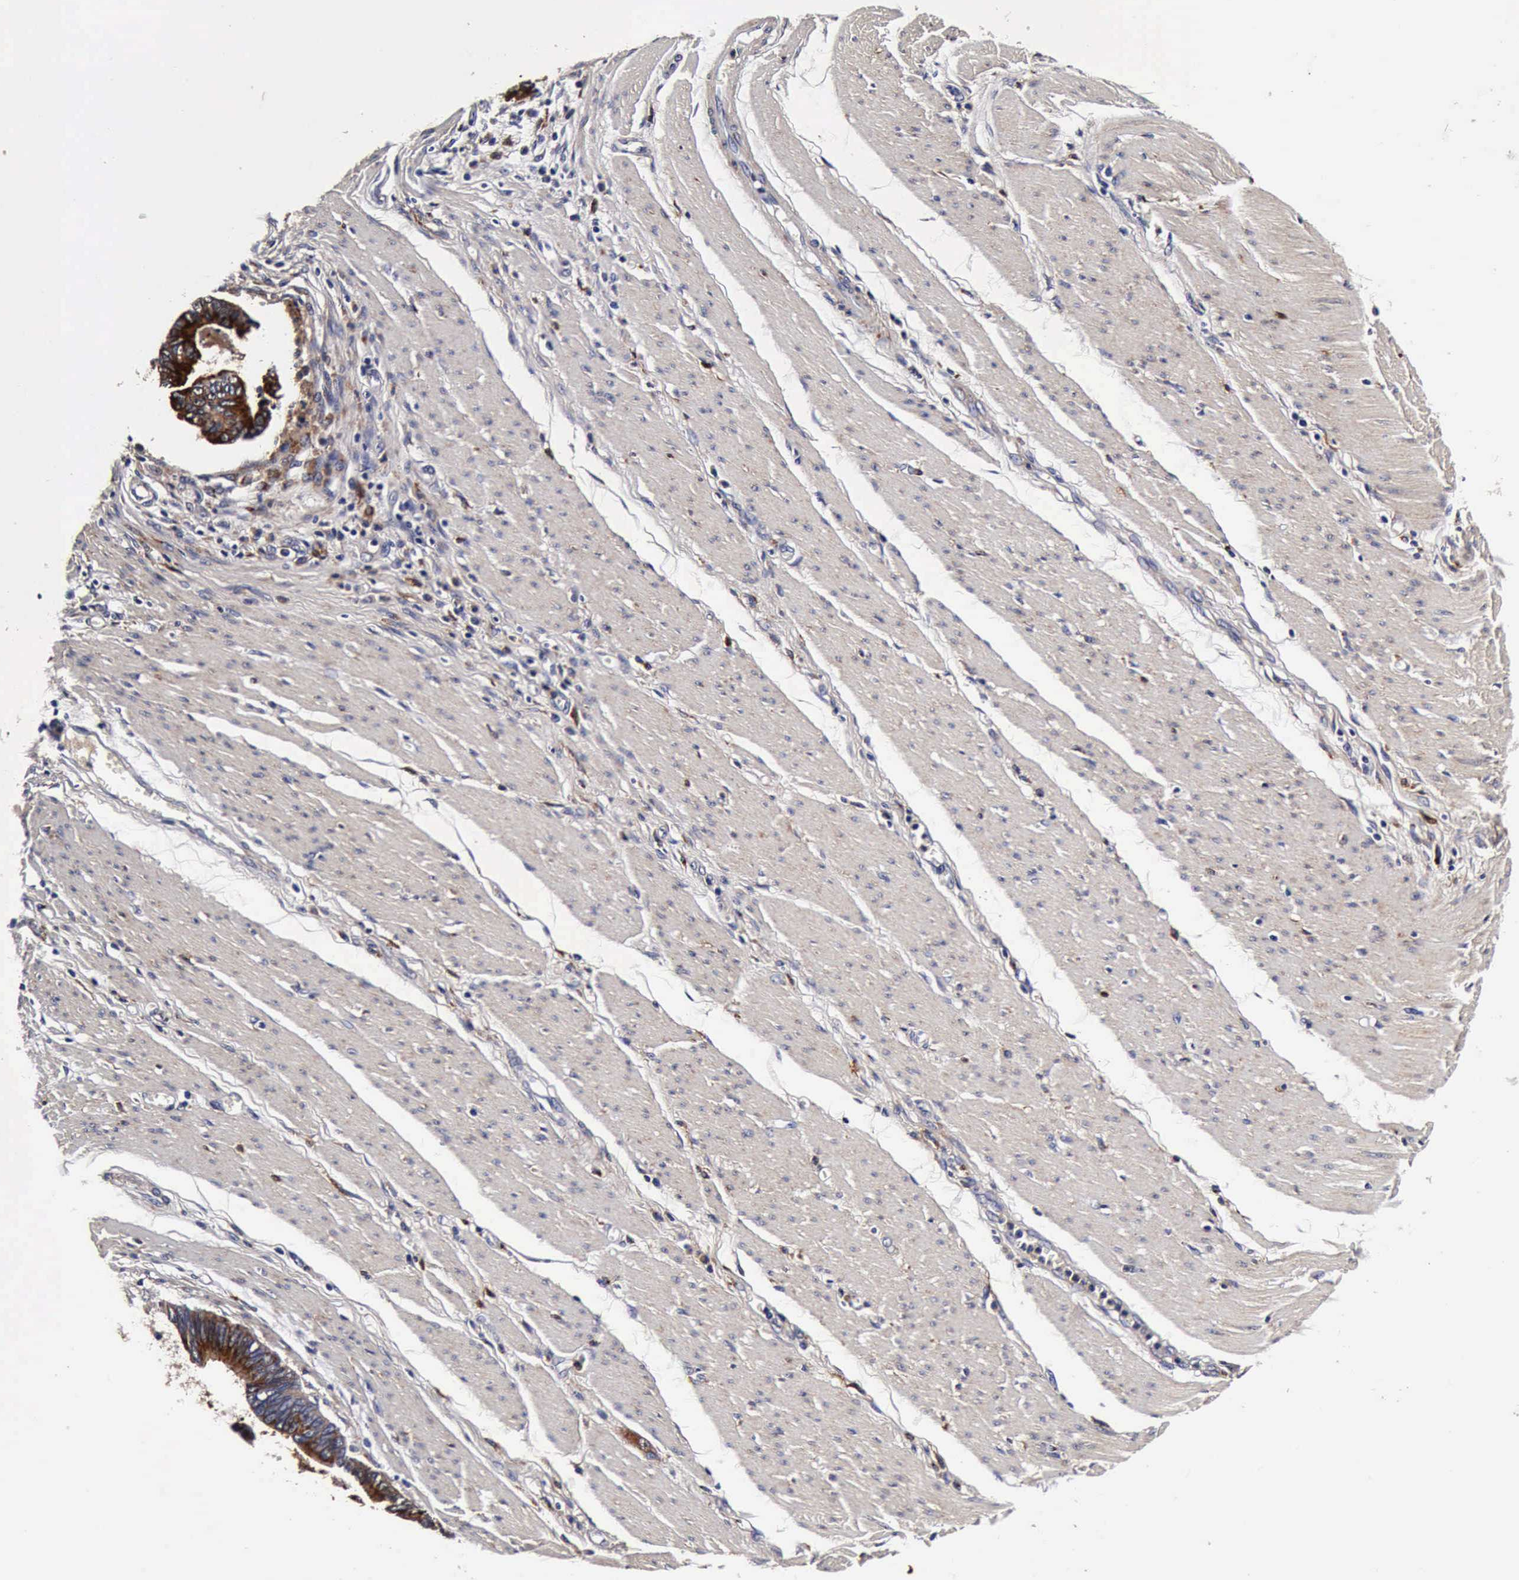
{"staining": {"intensity": "strong", "quantity": ">75%", "location": "cytoplasmic/membranous"}, "tissue": "pancreatic cancer", "cell_type": "Tumor cells", "image_type": "cancer", "snomed": [{"axis": "morphology", "description": "Adenocarcinoma, NOS"}, {"axis": "topography", "description": "Pancreas"}], "caption": "High-magnification brightfield microscopy of adenocarcinoma (pancreatic) stained with DAB (3,3'-diaminobenzidine) (brown) and counterstained with hematoxylin (blue). tumor cells exhibit strong cytoplasmic/membranous positivity is appreciated in approximately>75% of cells.", "gene": "CST3", "patient": {"sex": "female", "age": 70}}